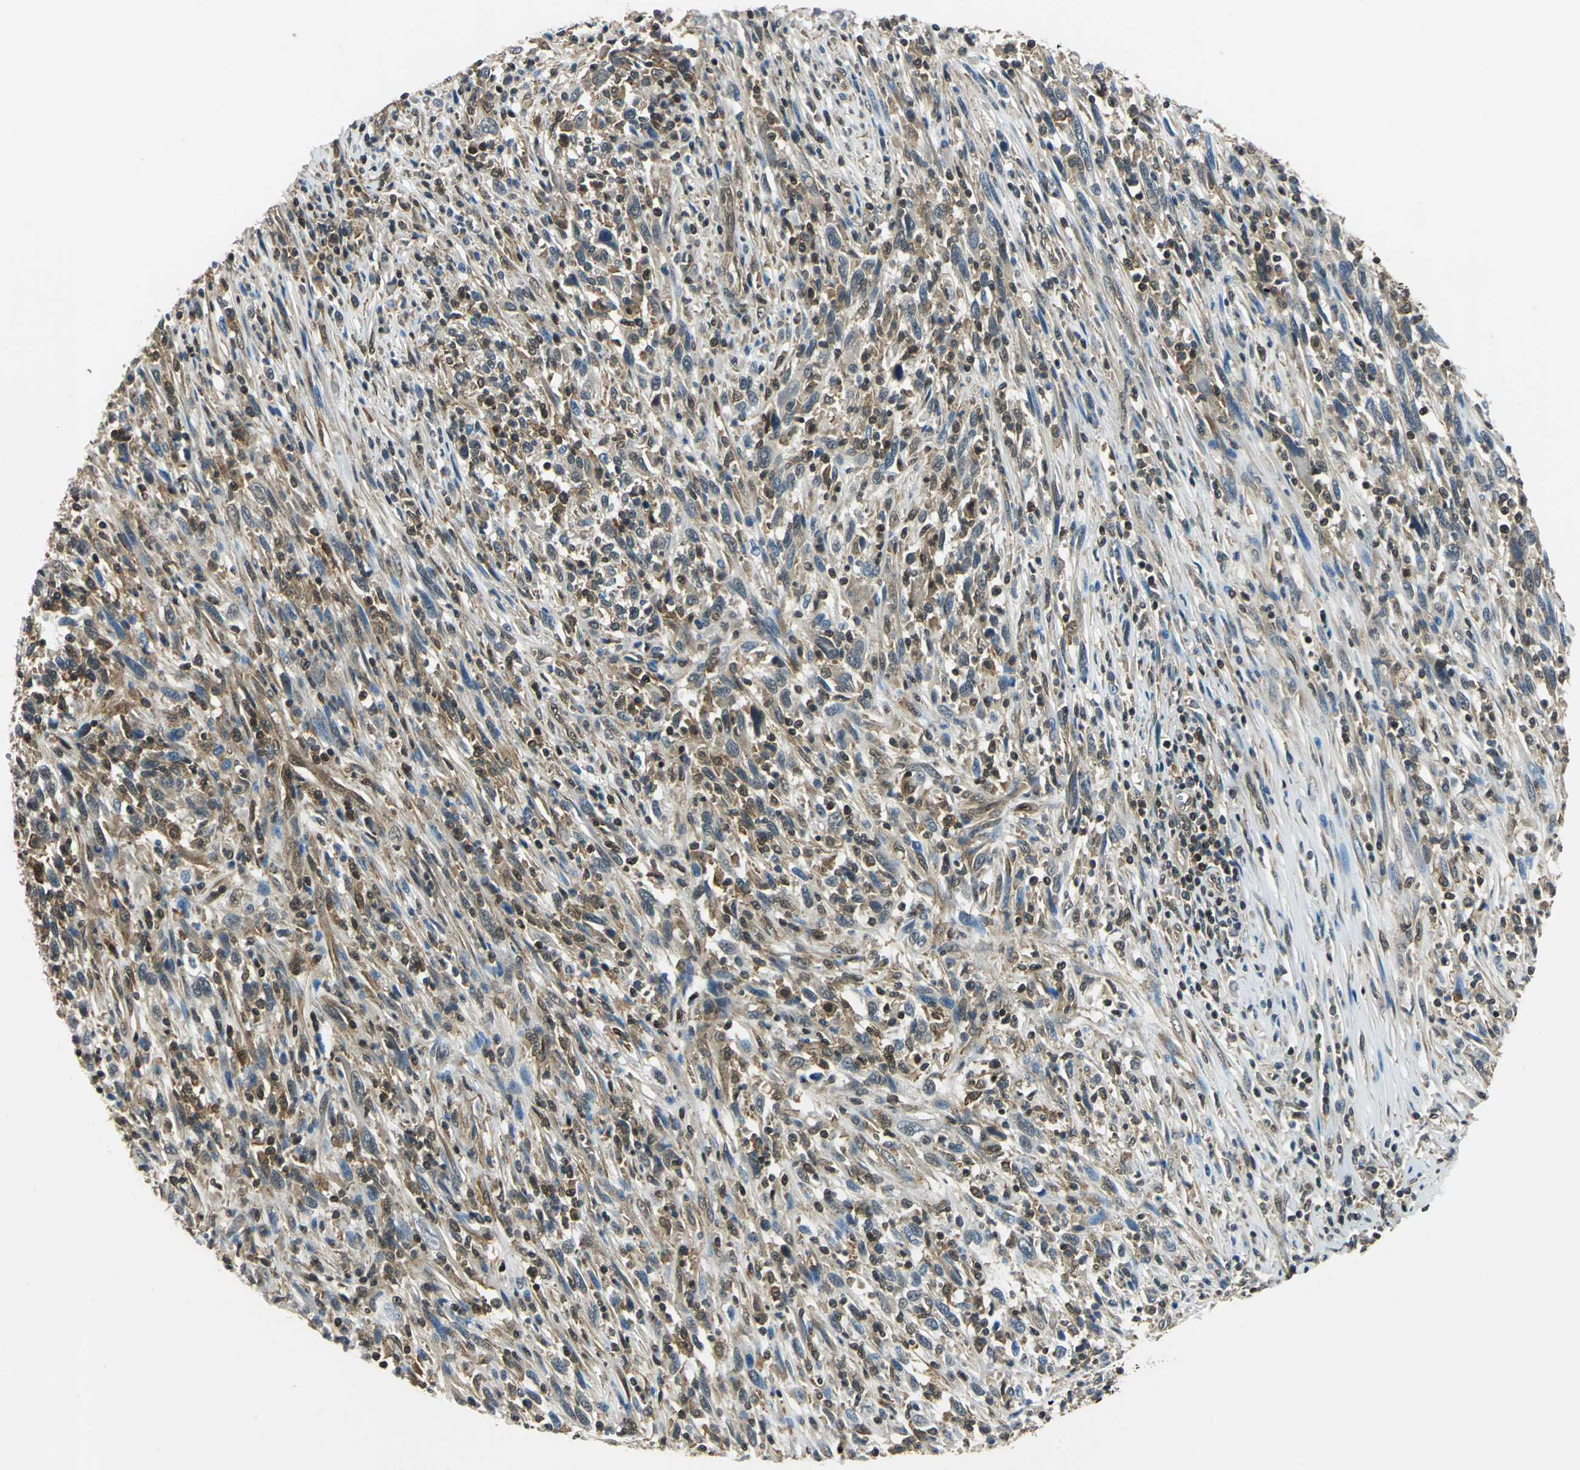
{"staining": {"intensity": "weak", "quantity": "25%-75%", "location": "cytoplasmic/membranous,nuclear"}, "tissue": "melanoma", "cell_type": "Tumor cells", "image_type": "cancer", "snomed": [{"axis": "morphology", "description": "Malignant melanoma, Metastatic site"}, {"axis": "topography", "description": "Lymph node"}], "caption": "Brown immunohistochemical staining in malignant melanoma (metastatic site) shows weak cytoplasmic/membranous and nuclear positivity in approximately 25%-75% of tumor cells.", "gene": "ARPC3", "patient": {"sex": "male", "age": 61}}